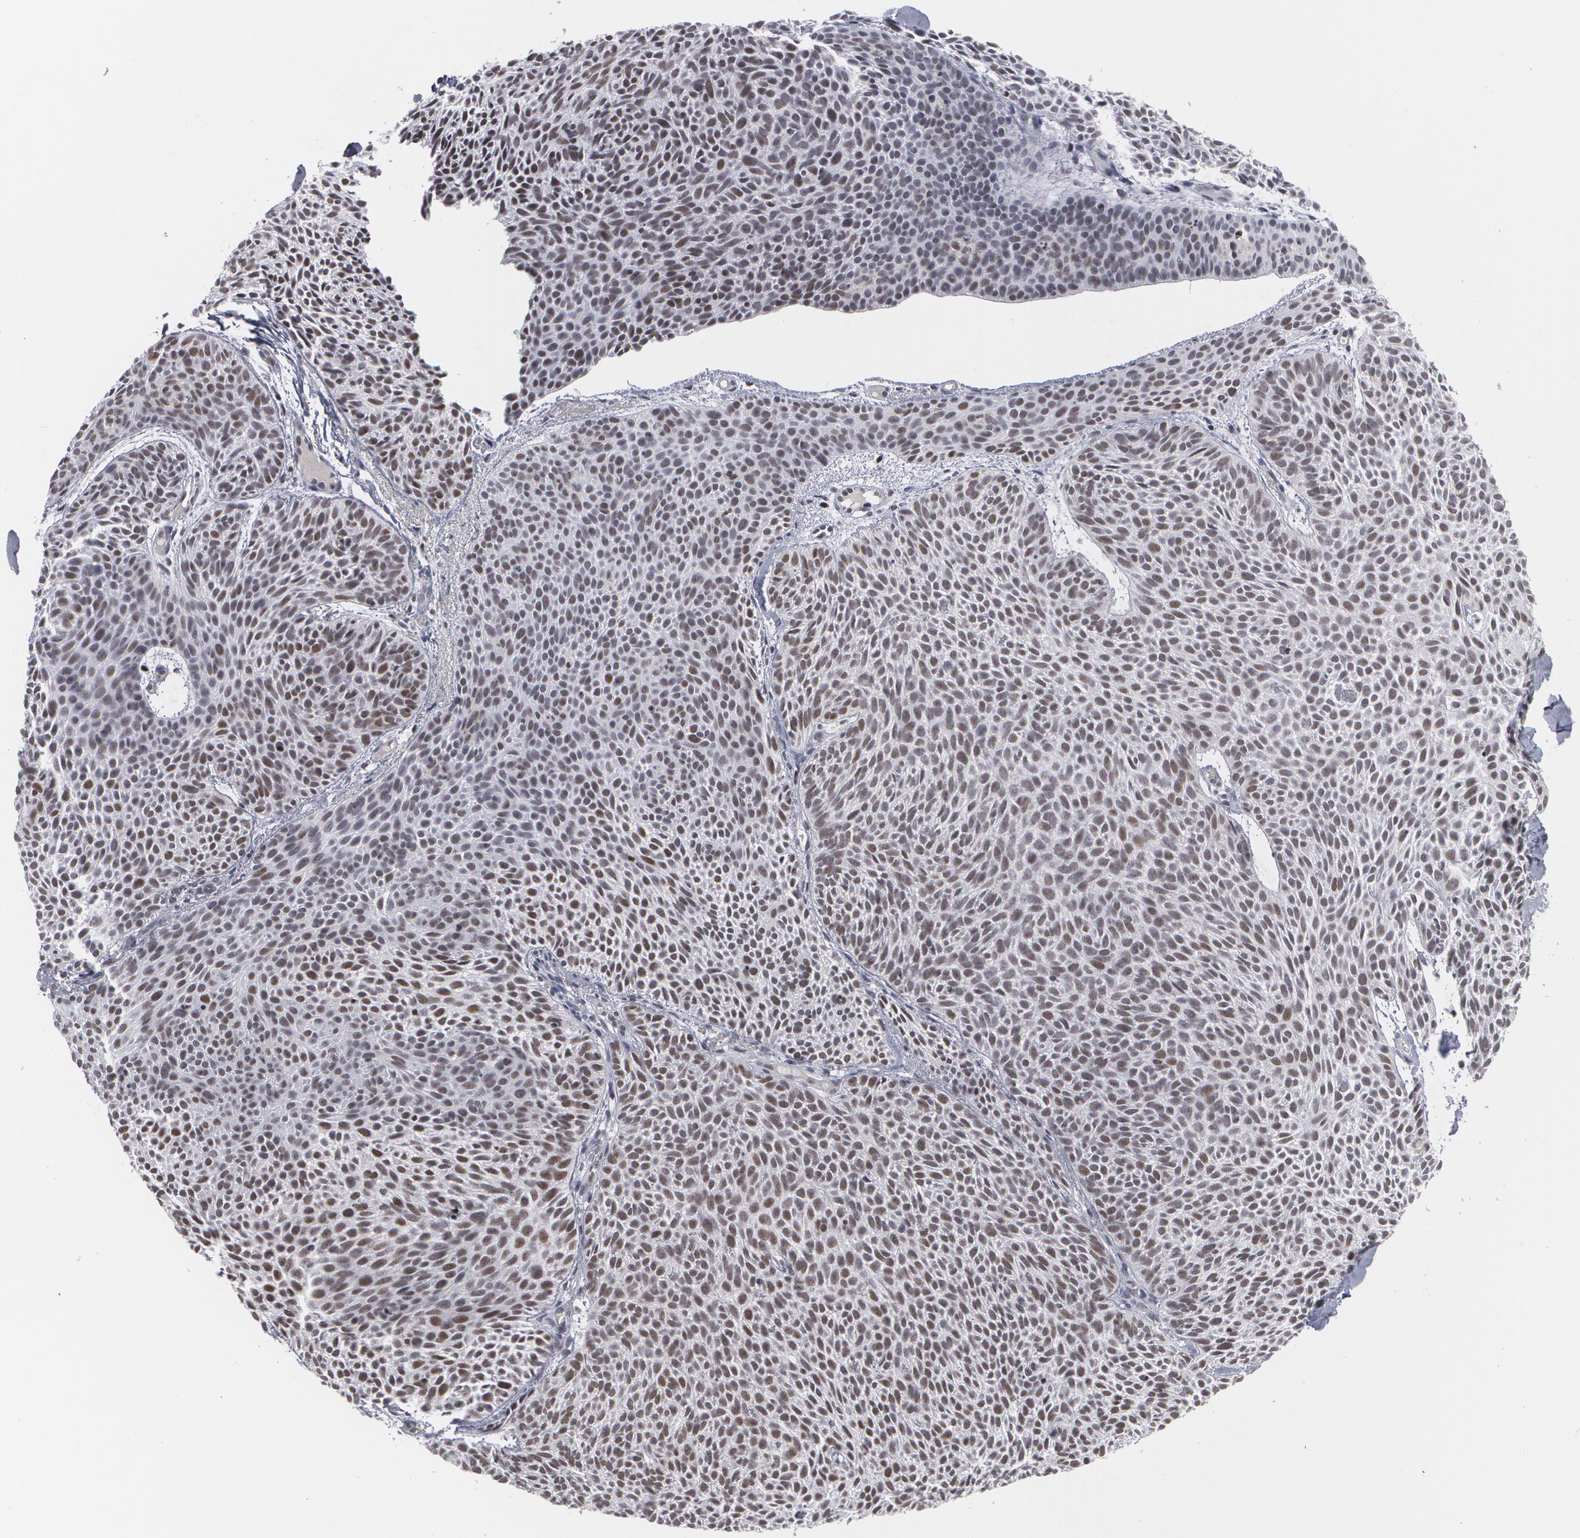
{"staining": {"intensity": "moderate", "quantity": ">75%", "location": "nuclear"}, "tissue": "skin cancer", "cell_type": "Tumor cells", "image_type": "cancer", "snomed": [{"axis": "morphology", "description": "Basal cell carcinoma"}, {"axis": "topography", "description": "Skin"}], "caption": "This image displays IHC staining of human skin basal cell carcinoma, with medium moderate nuclear expression in about >75% of tumor cells.", "gene": "MCL1", "patient": {"sex": "male", "age": 84}}